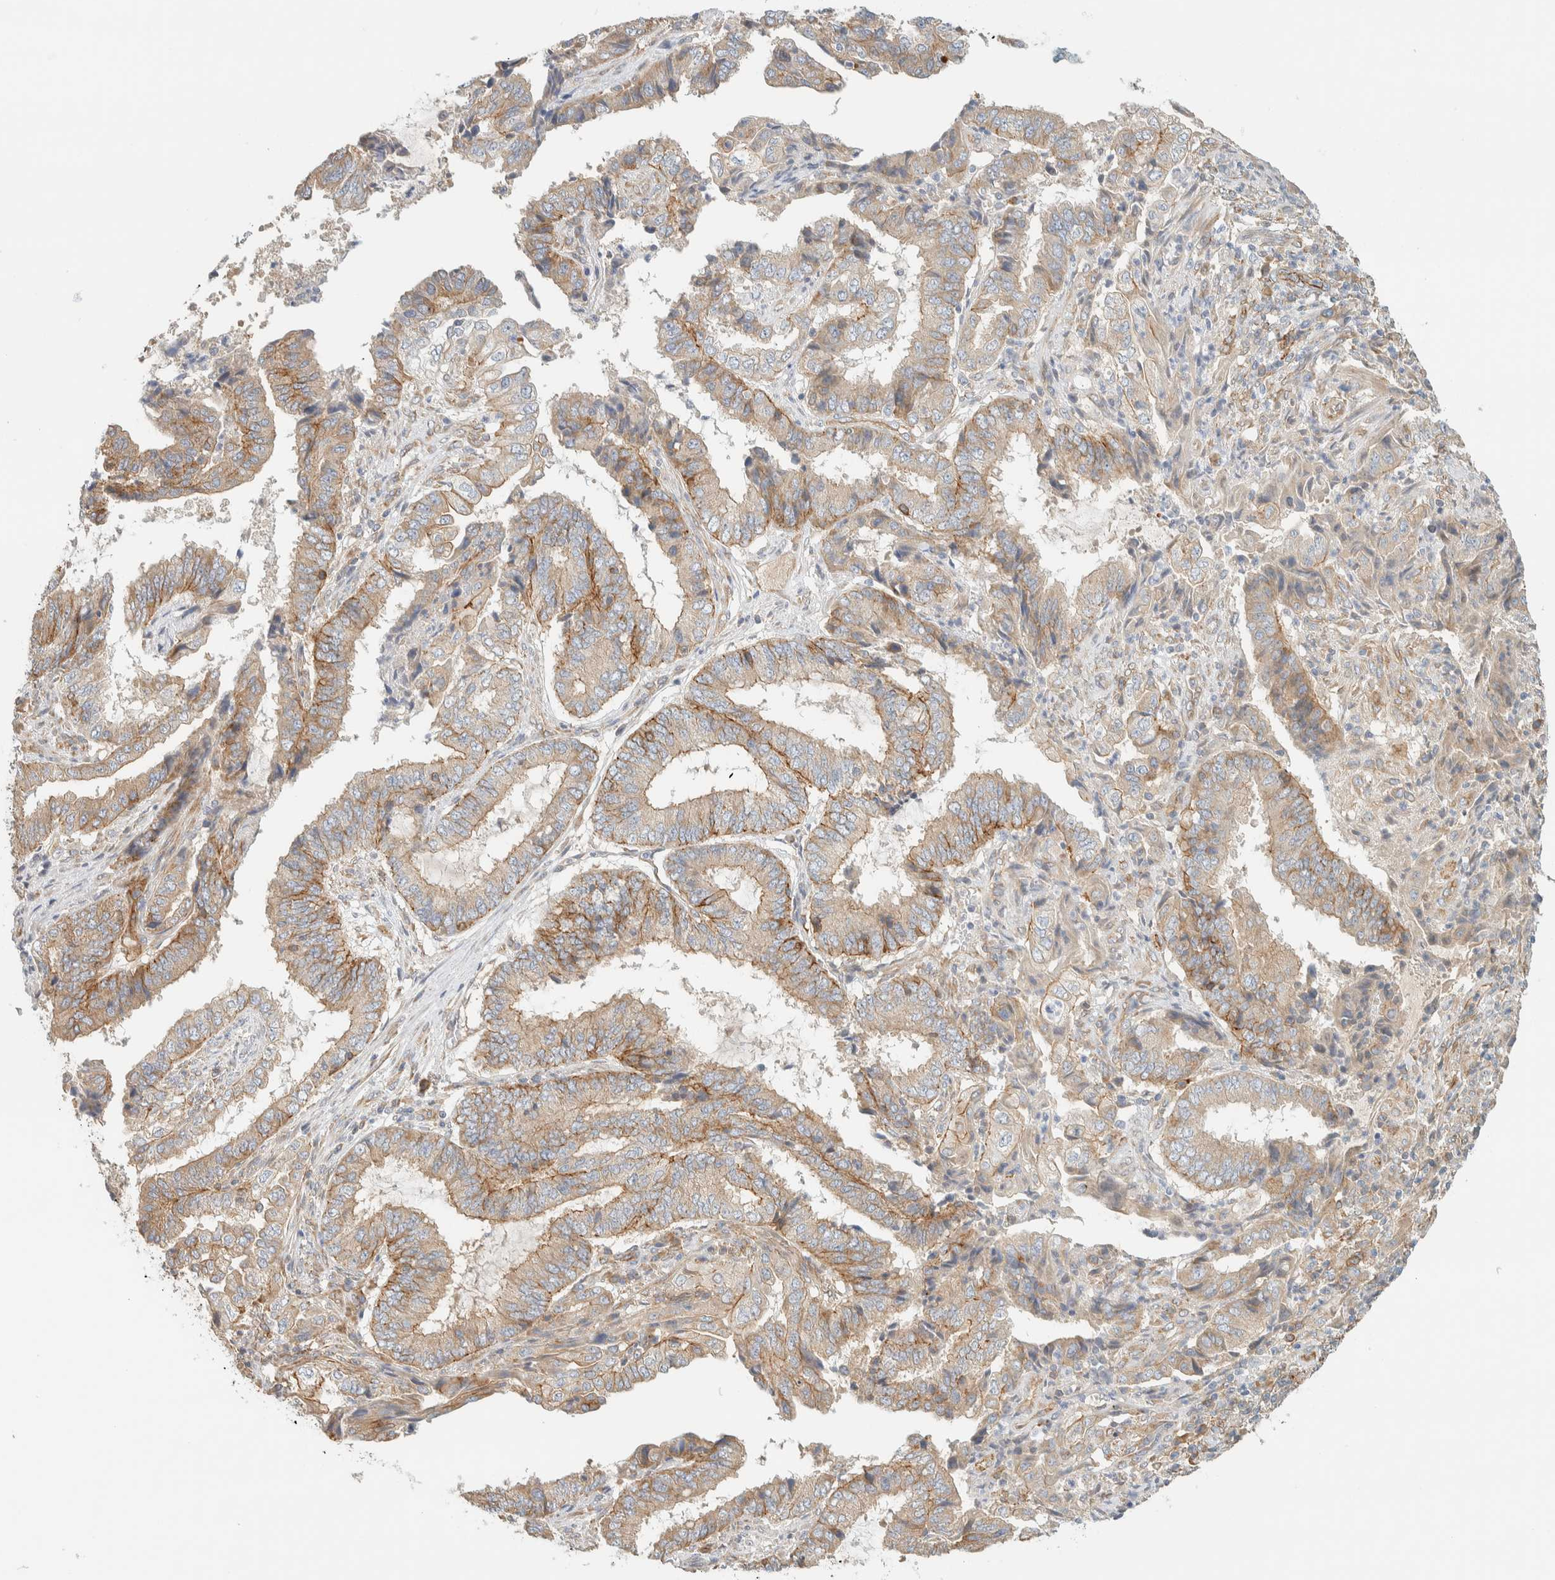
{"staining": {"intensity": "weak", "quantity": ">75%", "location": "cytoplasmic/membranous"}, "tissue": "endometrial cancer", "cell_type": "Tumor cells", "image_type": "cancer", "snomed": [{"axis": "morphology", "description": "Adenocarcinoma, NOS"}, {"axis": "topography", "description": "Endometrium"}], "caption": "This image demonstrates immunohistochemistry (IHC) staining of human endometrial adenocarcinoma, with low weak cytoplasmic/membranous expression in about >75% of tumor cells.", "gene": "LIMA1", "patient": {"sex": "female", "age": 51}}